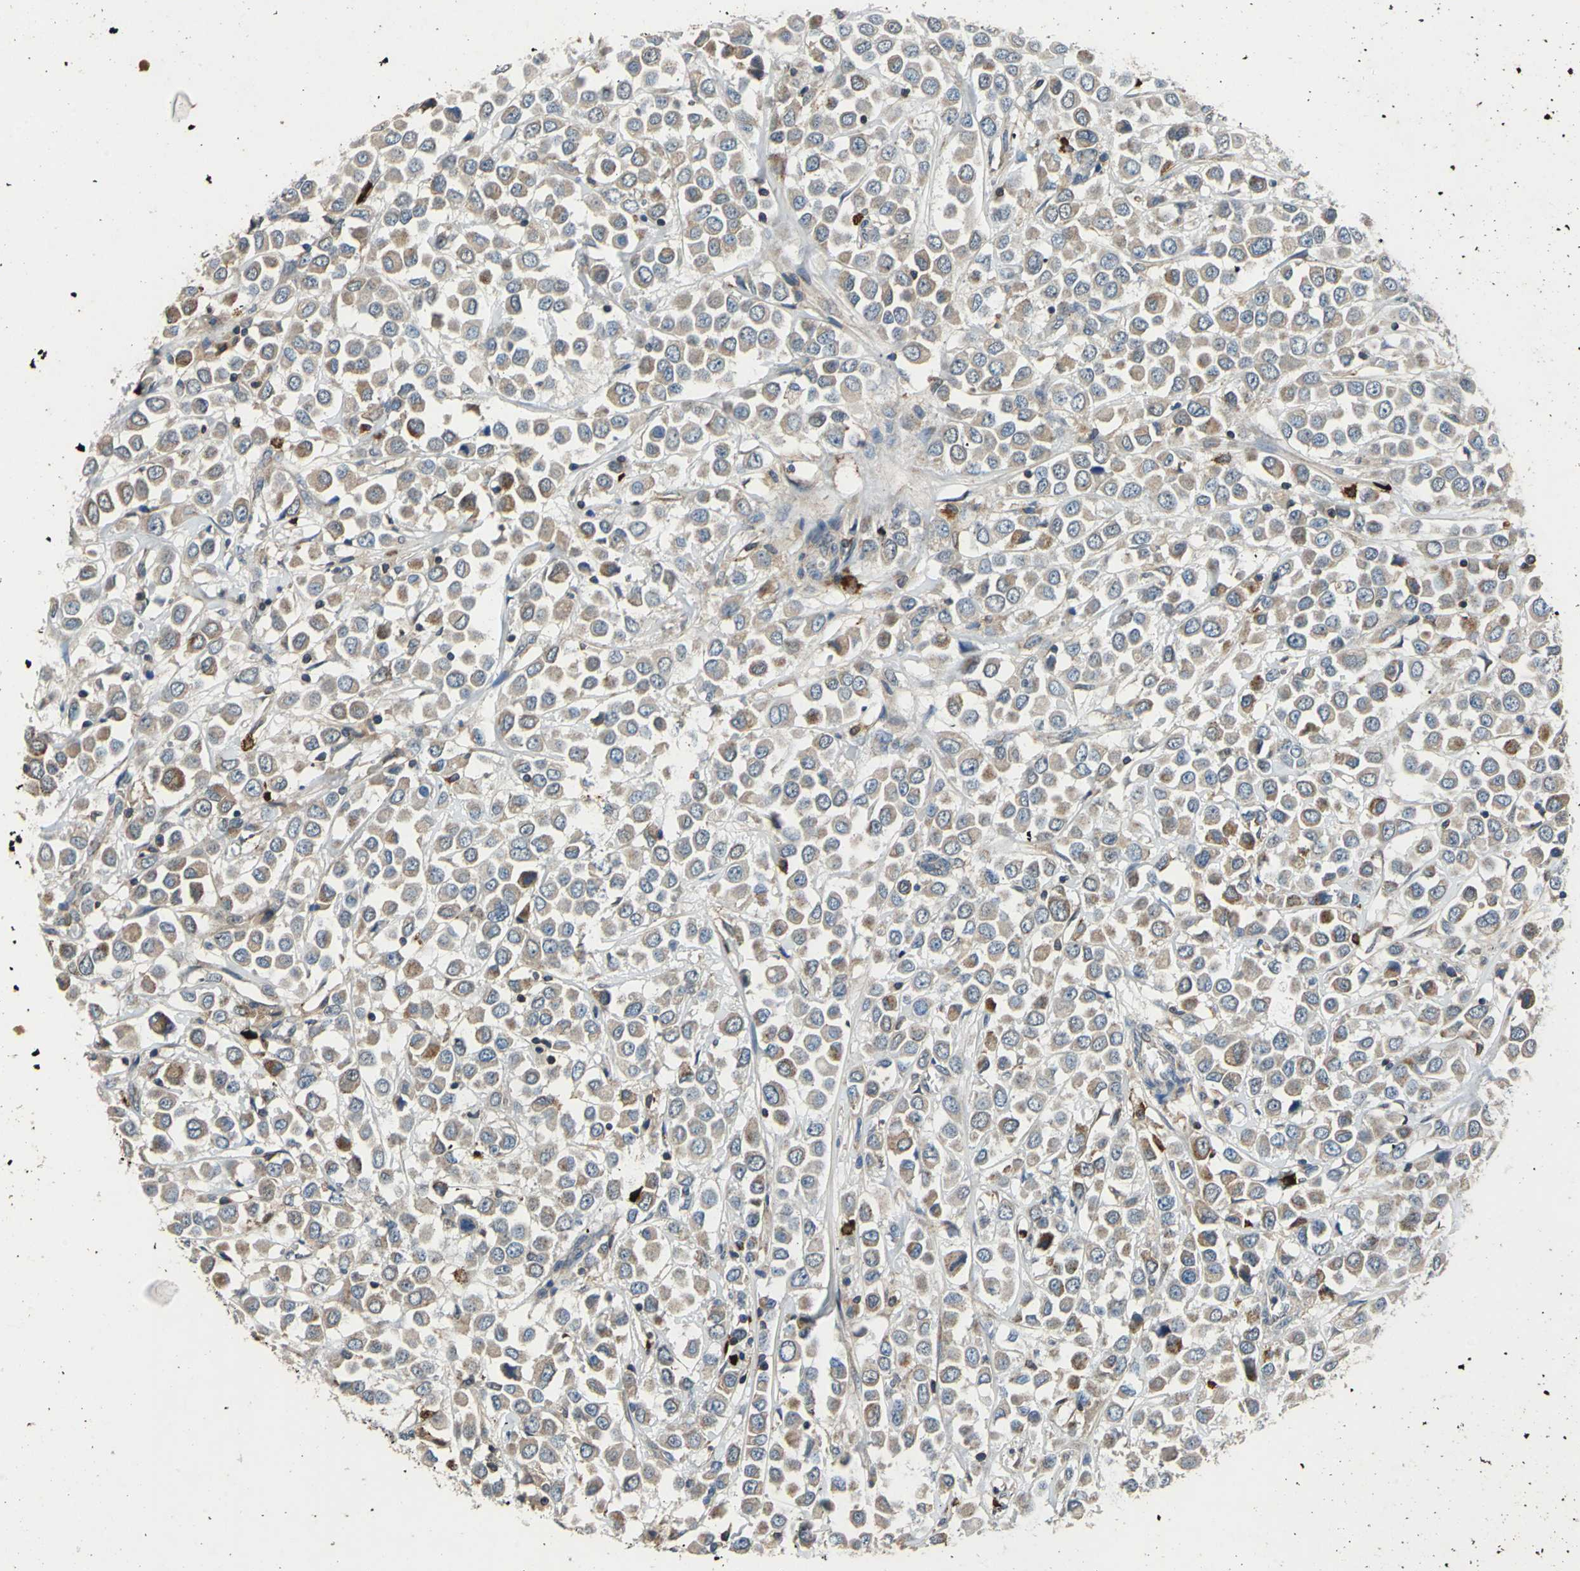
{"staining": {"intensity": "weak", "quantity": ">75%", "location": "cytoplasmic/membranous"}, "tissue": "breast cancer", "cell_type": "Tumor cells", "image_type": "cancer", "snomed": [{"axis": "morphology", "description": "Duct carcinoma"}, {"axis": "topography", "description": "Breast"}], "caption": "Weak cytoplasmic/membranous expression for a protein is identified in about >75% of tumor cells of breast cancer (infiltrating ductal carcinoma) using immunohistochemistry (IHC).", "gene": "SLC19A2", "patient": {"sex": "female", "age": 61}}